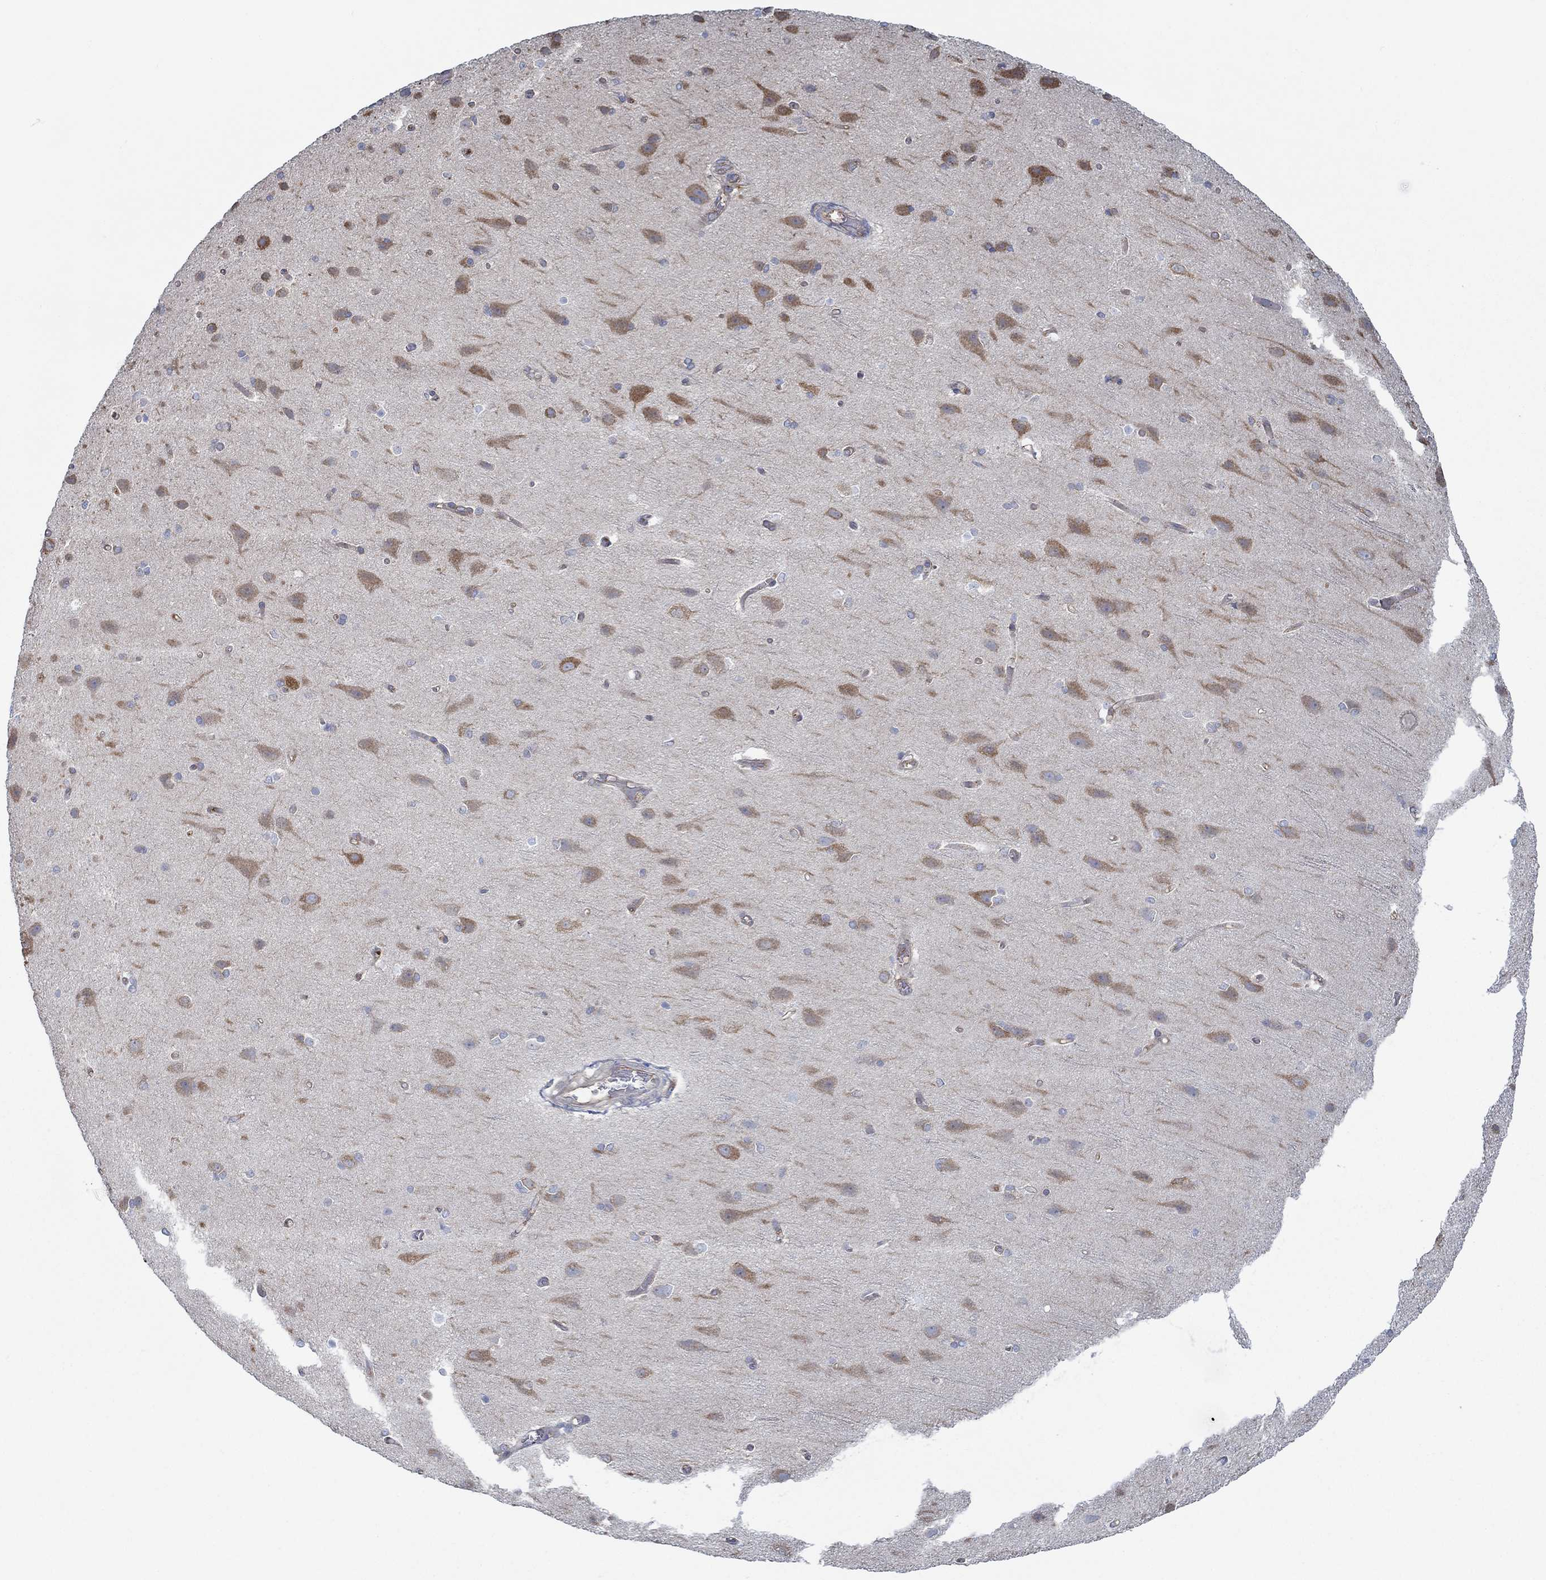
{"staining": {"intensity": "negative", "quantity": "none", "location": "none"}, "tissue": "cerebral cortex", "cell_type": "Endothelial cells", "image_type": "normal", "snomed": [{"axis": "morphology", "description": "Normal tissue, NOS"}, {"axis": "topography", "description": "Cerebral cortex"}], "caption": "Immunohistochemical staining of unremarkable human cerebral cortex shows no significant staining in endothelial cells. (Brightfield microscopy of DAB (3,3'-diaminobenzidine) immunohistochemistry at high magnification).", "gene": "SPAG9", "patient": {"sex": "male", "age": 37}}